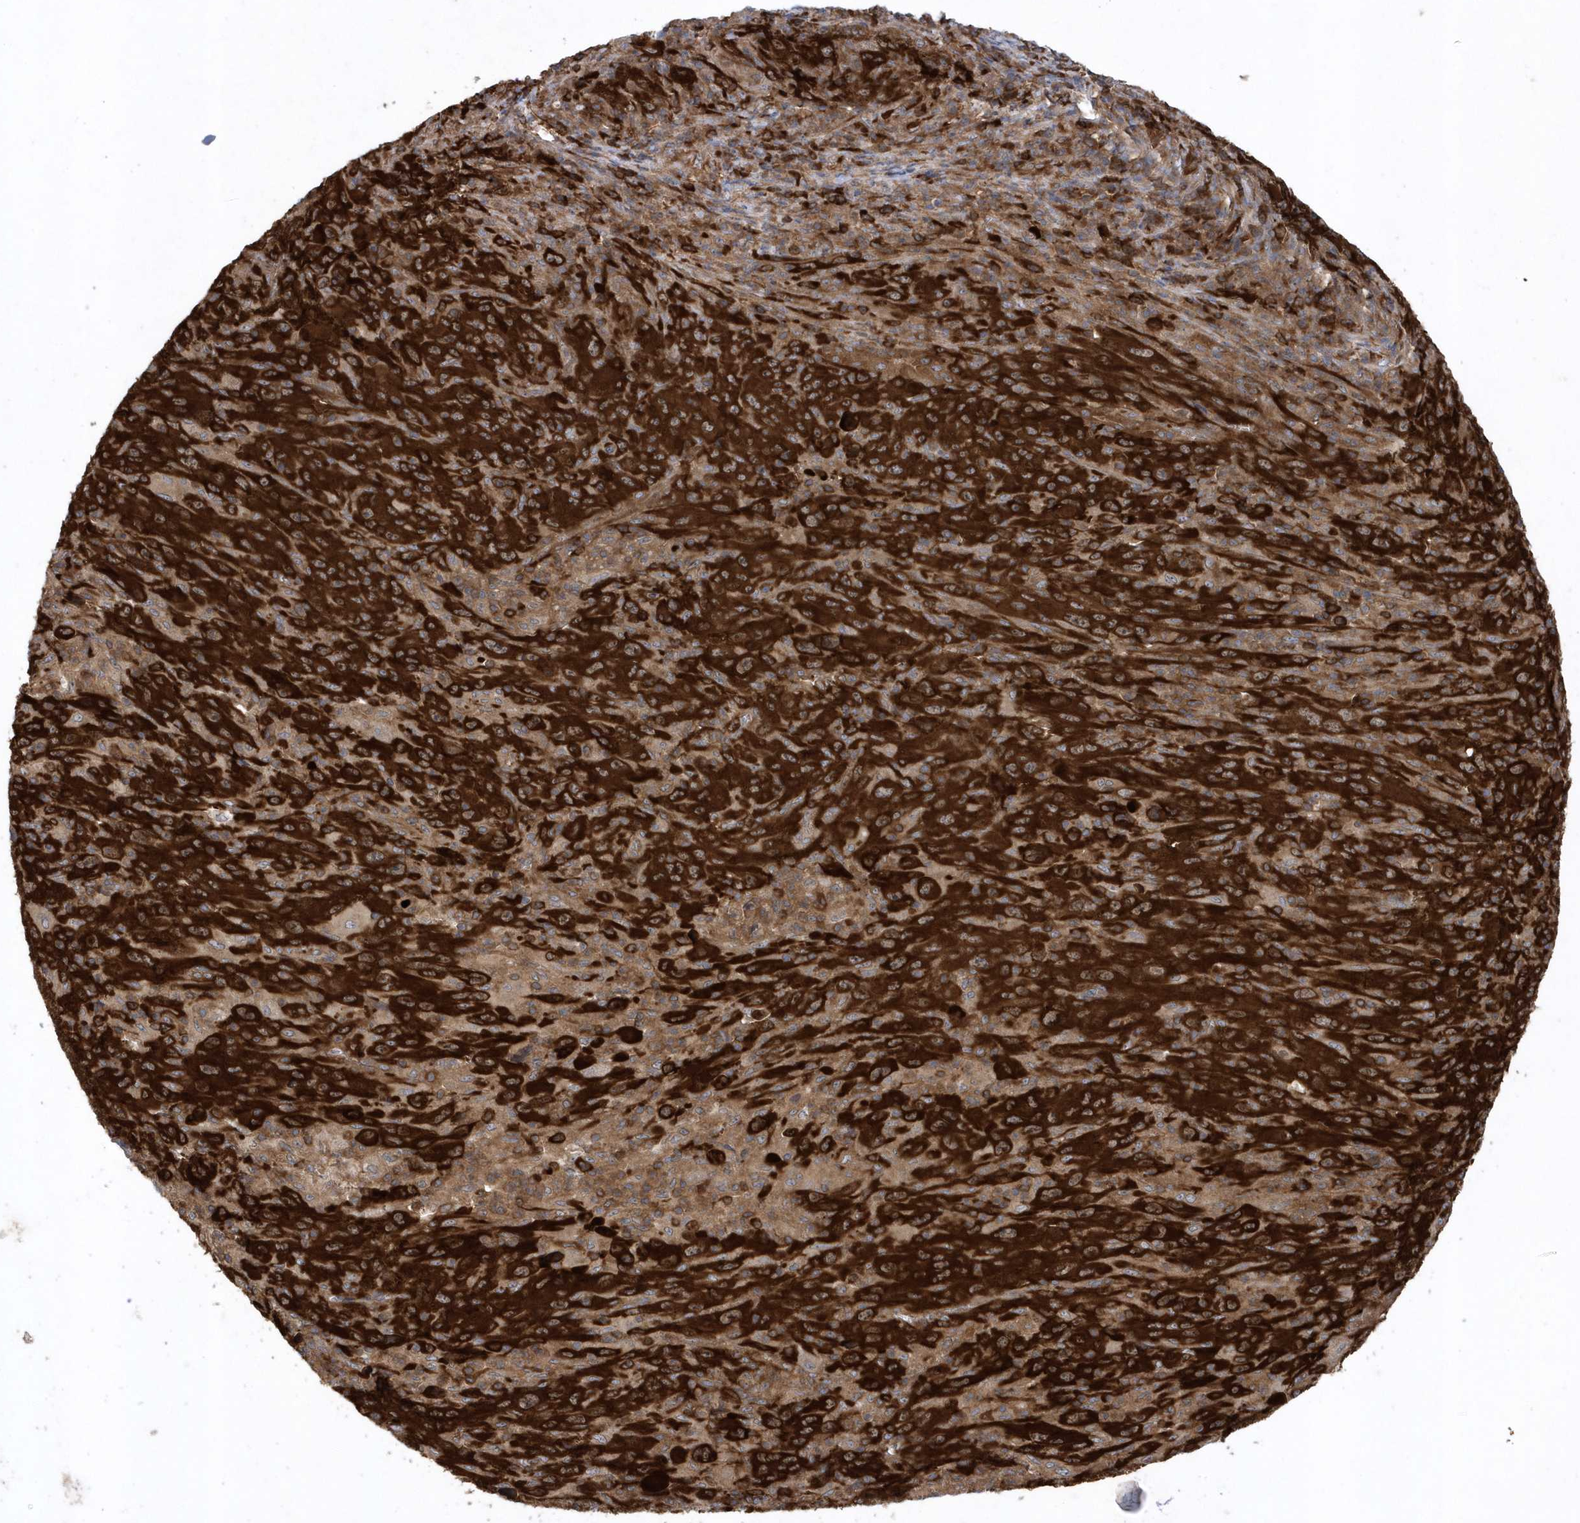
{"staining": {"intensity": "strong", "quantity": ">75%", "location": "cytoplasmic/membranous"}, "tissue": "melanoma", "cell_type": "Tumor cells", "image_type": "cancer", "snomed": [{"axis": "morphology", "description": "Malignant melanoma, Metastatic site"}, {"axis": "topography", "description": "Skin"}], "caption": "Immunohistochemistry staining of malignant melanoma (metastatic site), which exhibits high levels of strong cytoplasmic/membranous positivity in about >75% of tumor cells indicating strong cytoplasmic/membranous protein expression. The staining was performed using DAB (brown) for protein detection and nuclei were counterstained in hematoxylin (blue).", "gene": "PAICS", "patient": {"sex": "female", "age": 56}}